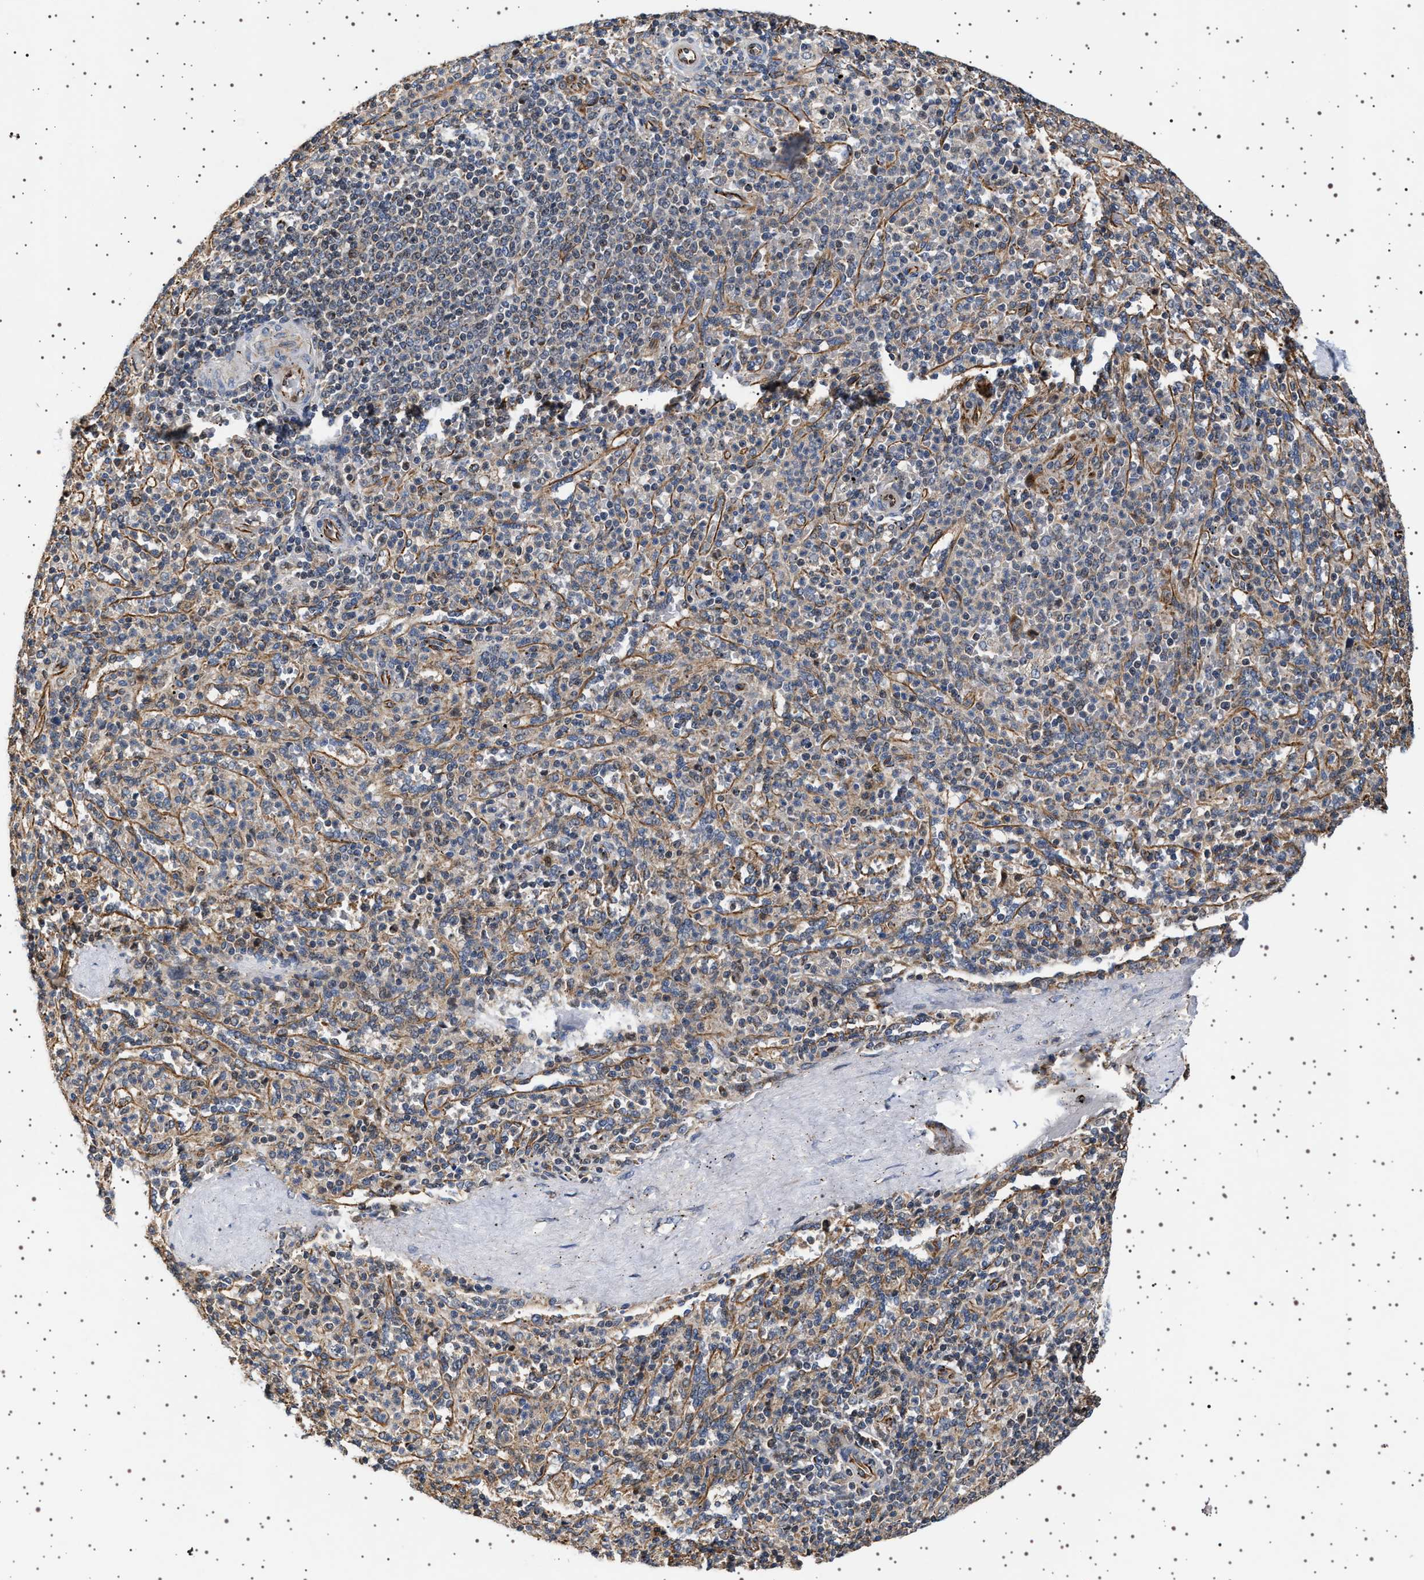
{"staining": {"intensity": "negative", "quantity": "none", "location": "none"}, "tissue": "spleen", "cell_type": "Cells in red pulp", "image_type": "normal", "snomed": [{"axis": "morphology", "description": "Normal tissue, NOS"}, {"axis": "topography", "description": "Spleen"}], "caption": "This is an IHC image of benign human spleen. There is no staining in cells in red pulp.", "gene": "TRUB2", "patient": {"sex": "male", "age": 36}}